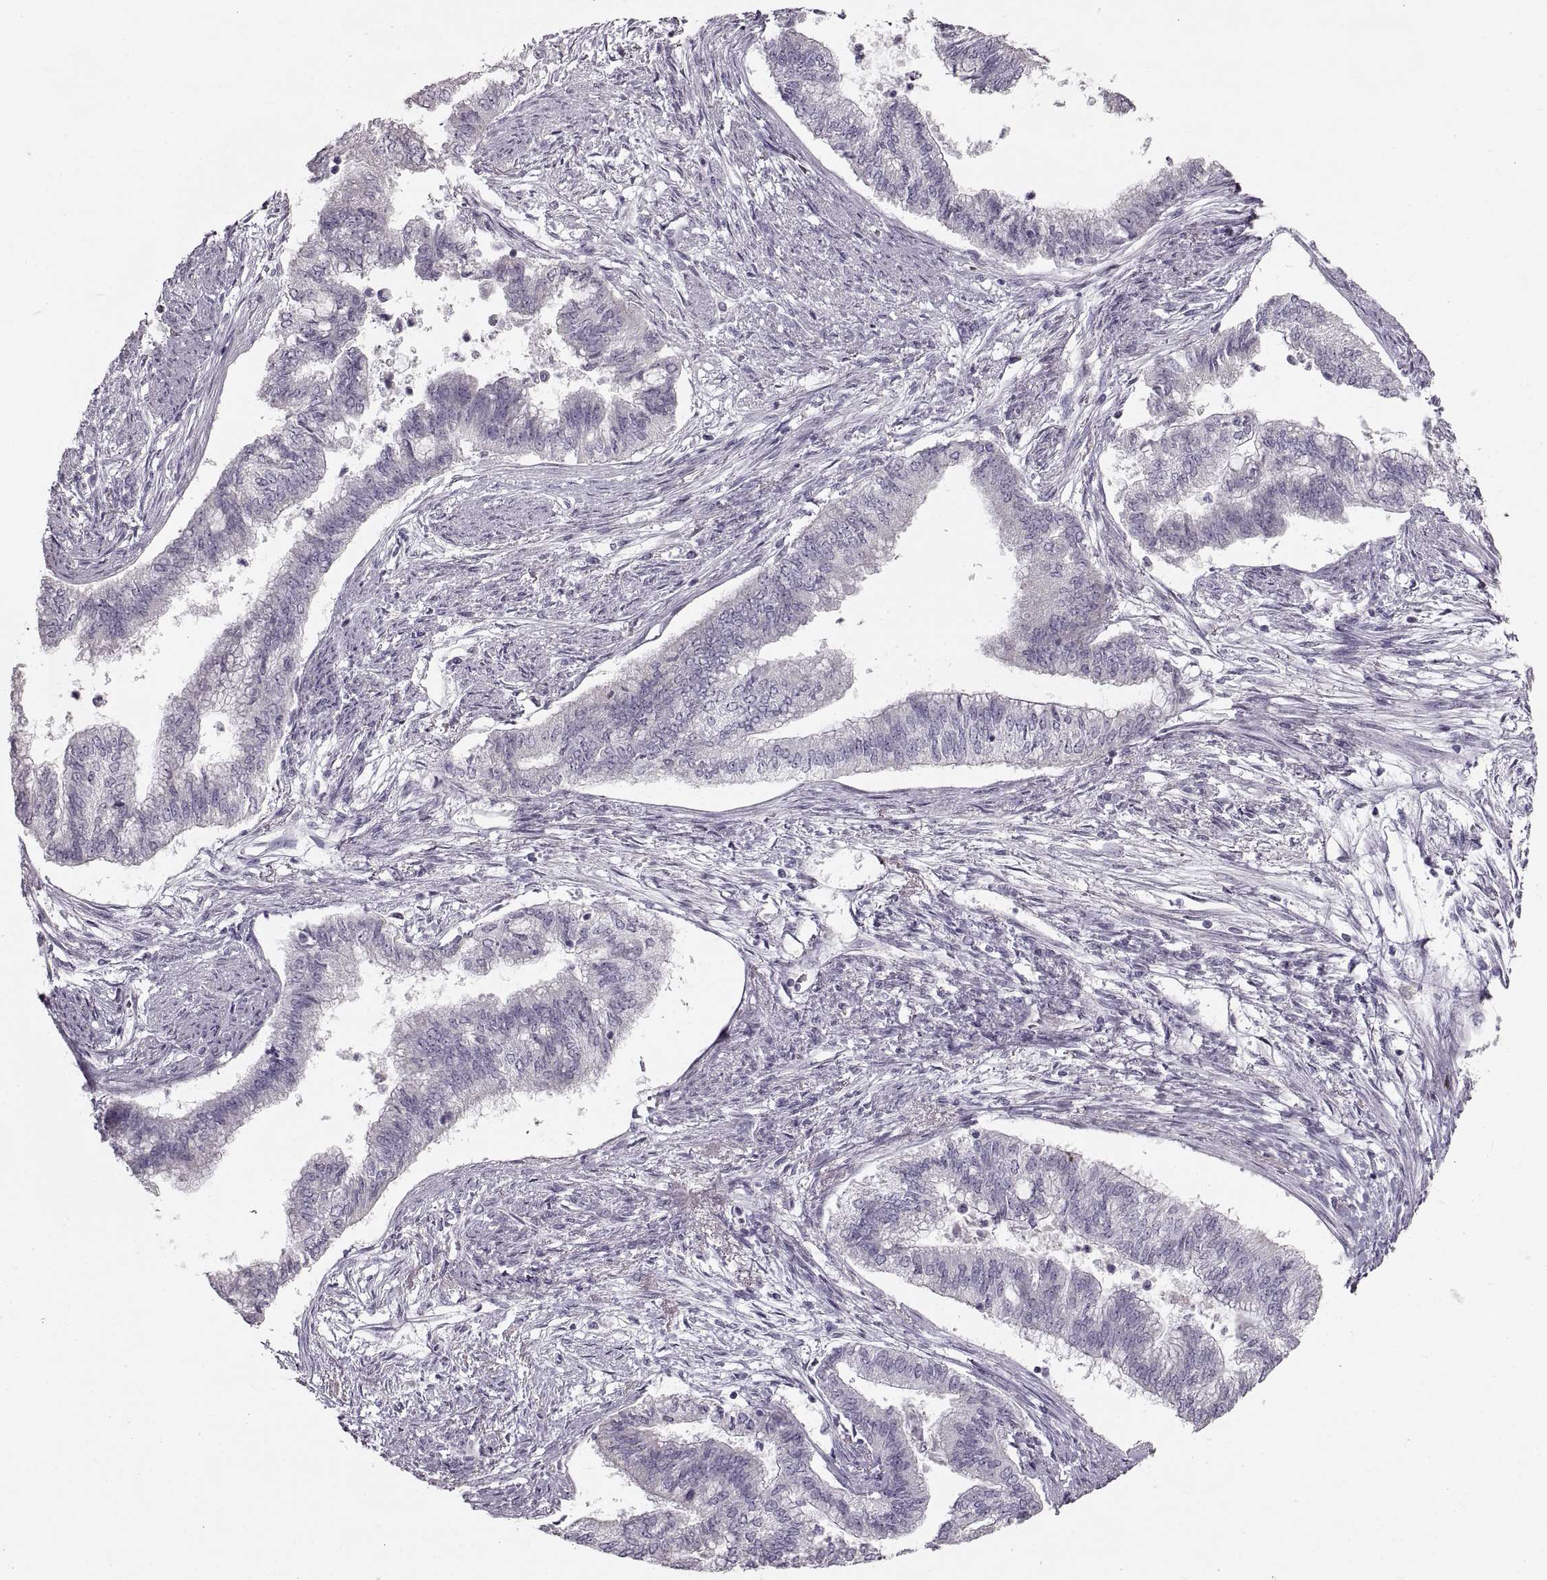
{"staining": {"intensity": "negative", "quantity": "none", "location": "none"}, "tissue": "endometrial cancer", "cell_type": "Tumor cells", "image_type": "cancer", "snomed": [{"axis": "morphology", "description": "Adenocarcinoma, NOS"}, {"axis": "topography", "description": "Endometrium"}], "caption": "IHC of endometrial cancer exhibits no staining in tumor cells. Brightfield microscopy of immunohistochemistry stained with DAB (brown) and hematoxylin (blue), captured at high magnification.", "gene": "CNTN1", "patient": {"sex": "female", "age": 65}}